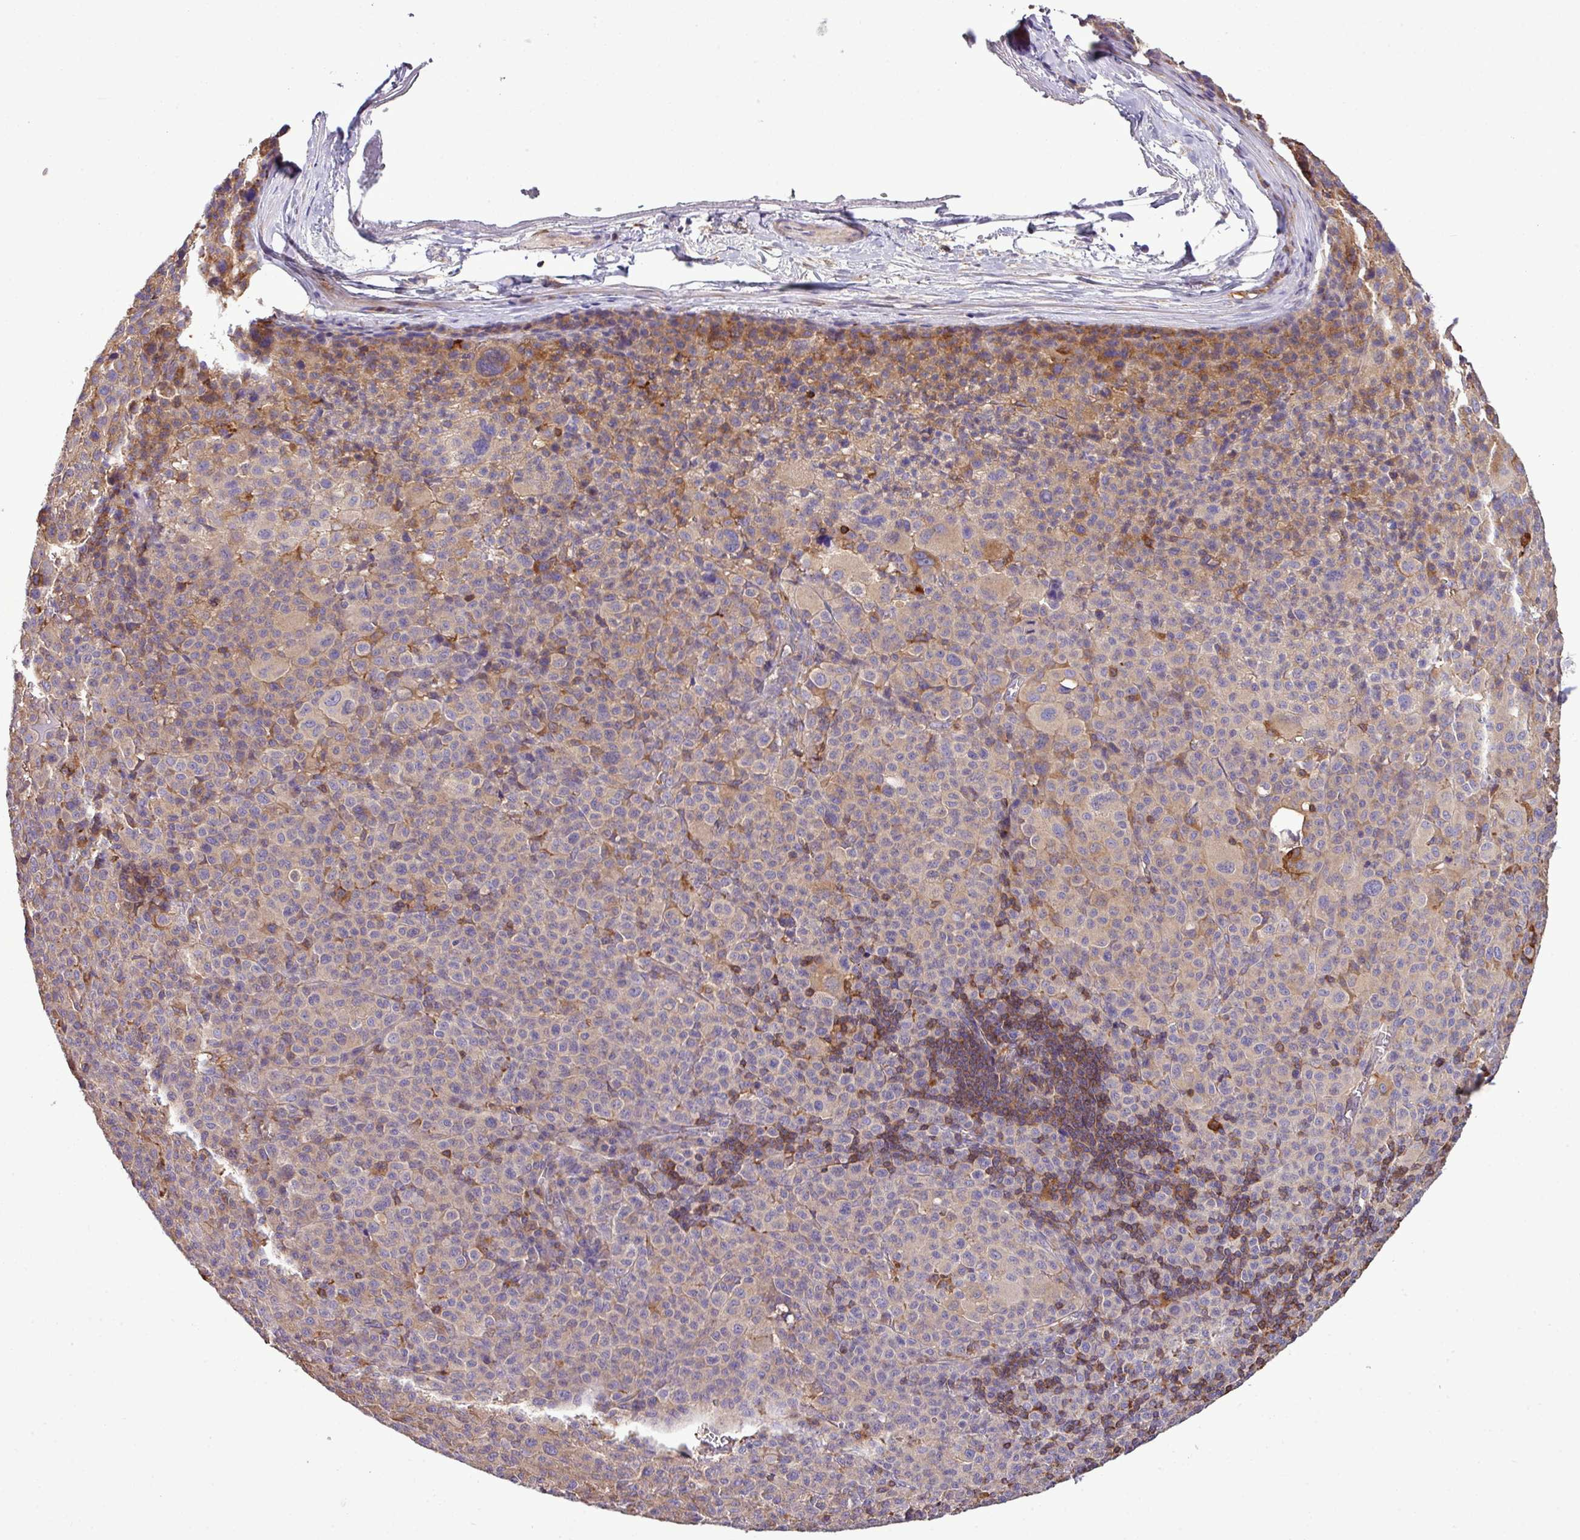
{"staining": {"intensity": "negative", "quantity": "none", "location": "none"}, "tissue": "melanoma", "cell_type": "Tumor cells", "image_type": "cancer", "snomed": [{"axis": "morphology", "description": "Malignant melanoma, Metastatic site"}, {"axis": "topography", "description": "Skin"}], "caption": "Immunohistochemical staining of malignant melanoma (metastatic site) demonstrates no significant staining in tumor cells.", "gene": "PGAP6", "patient": {"sex": "female", "age": 74}}